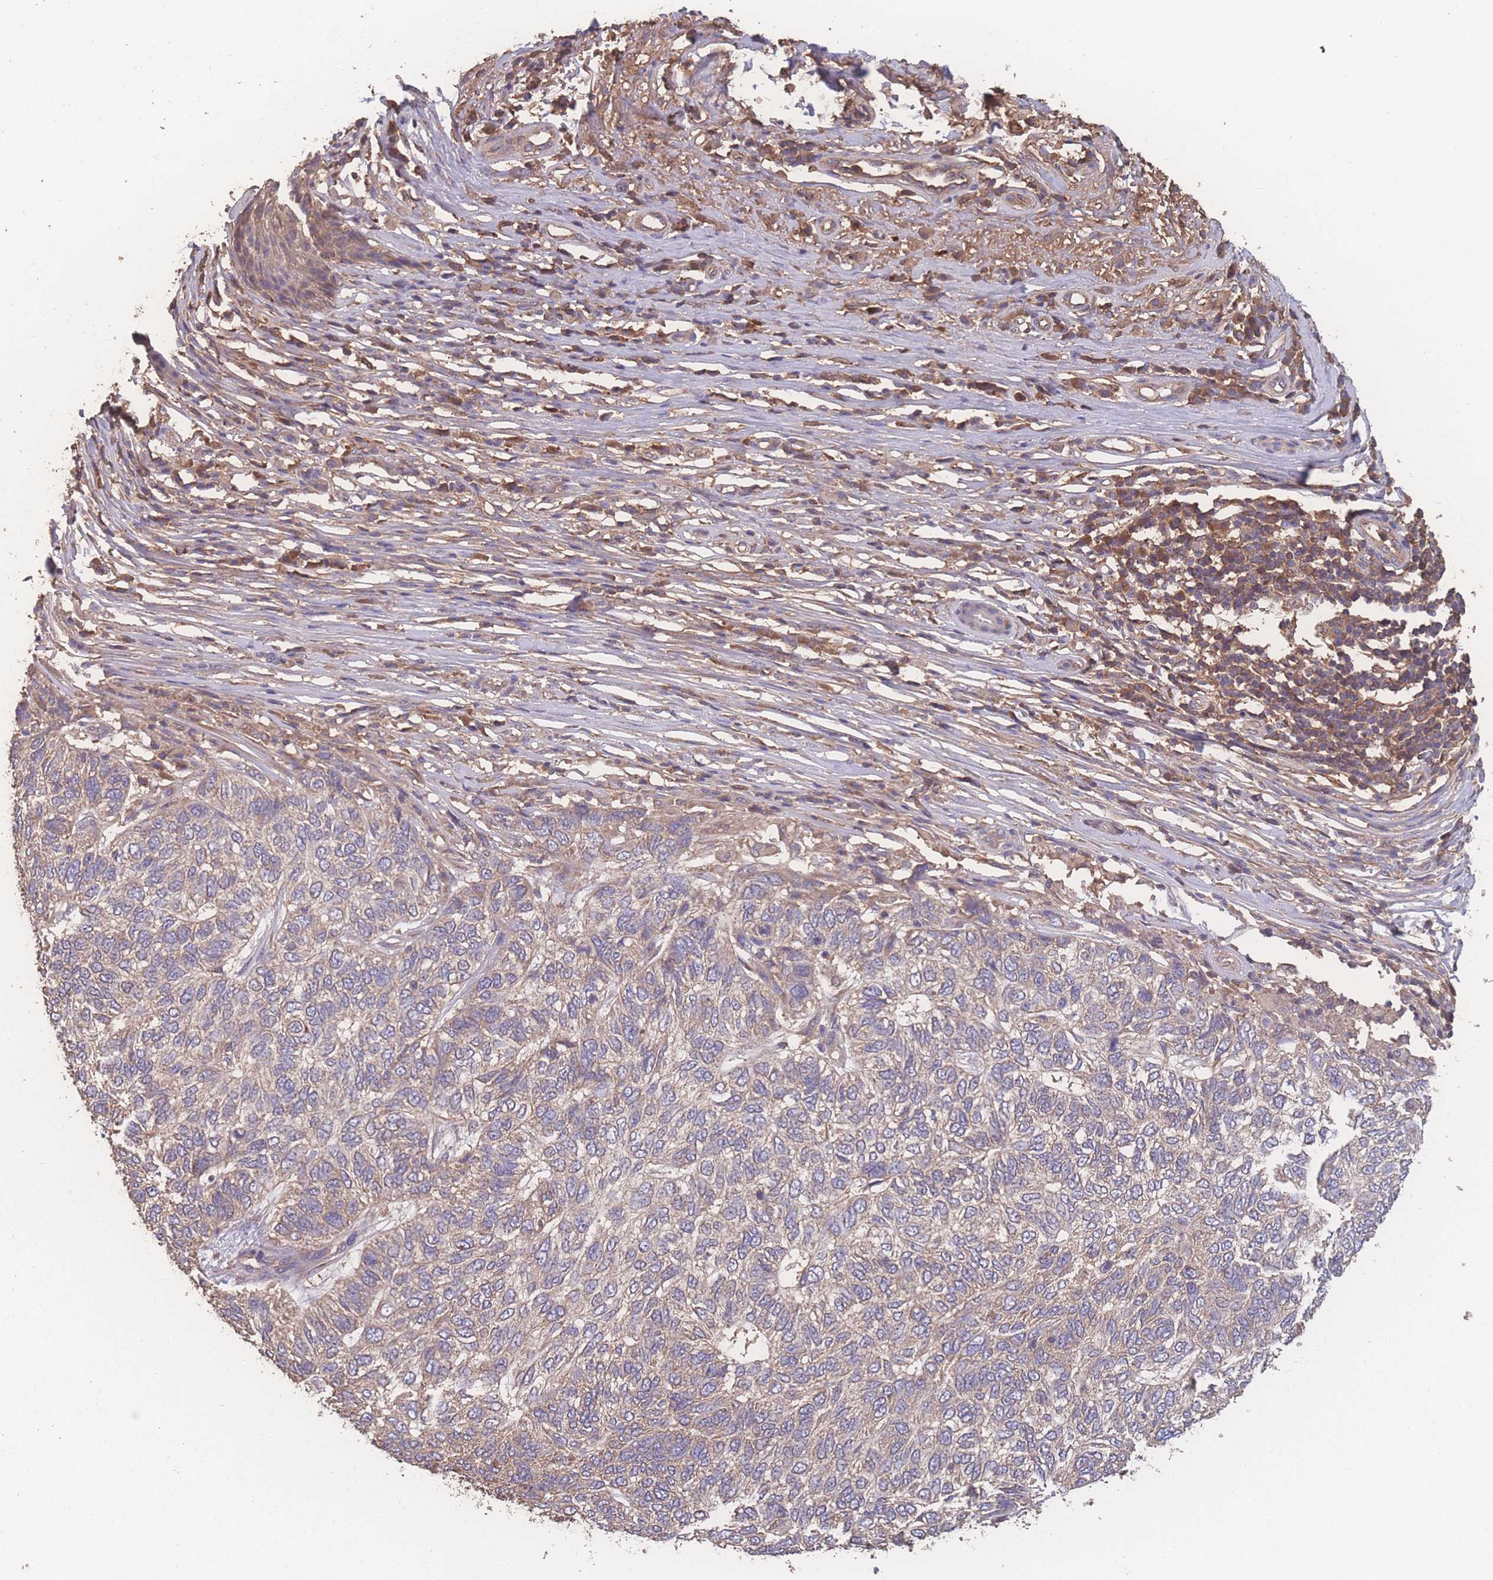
{"staining": {"intensity": "weak", "quantity": "<25%", "location": "cytoplasmic/membranous"}, "tissue": "skin cancer", "cell_type": "Tumor cells", "image_type": "cancer", "snomed": [{"axis": "morphology", "description": "Basal cell carcinoma"}, {"axis": "topography", "description": "Skin"}], "caption": "Tumor cells are negative for protein expression in human skin basal cell carcinoma.", "gene": "ATXN10", "patient": {"sex": "female", "age": 65}}